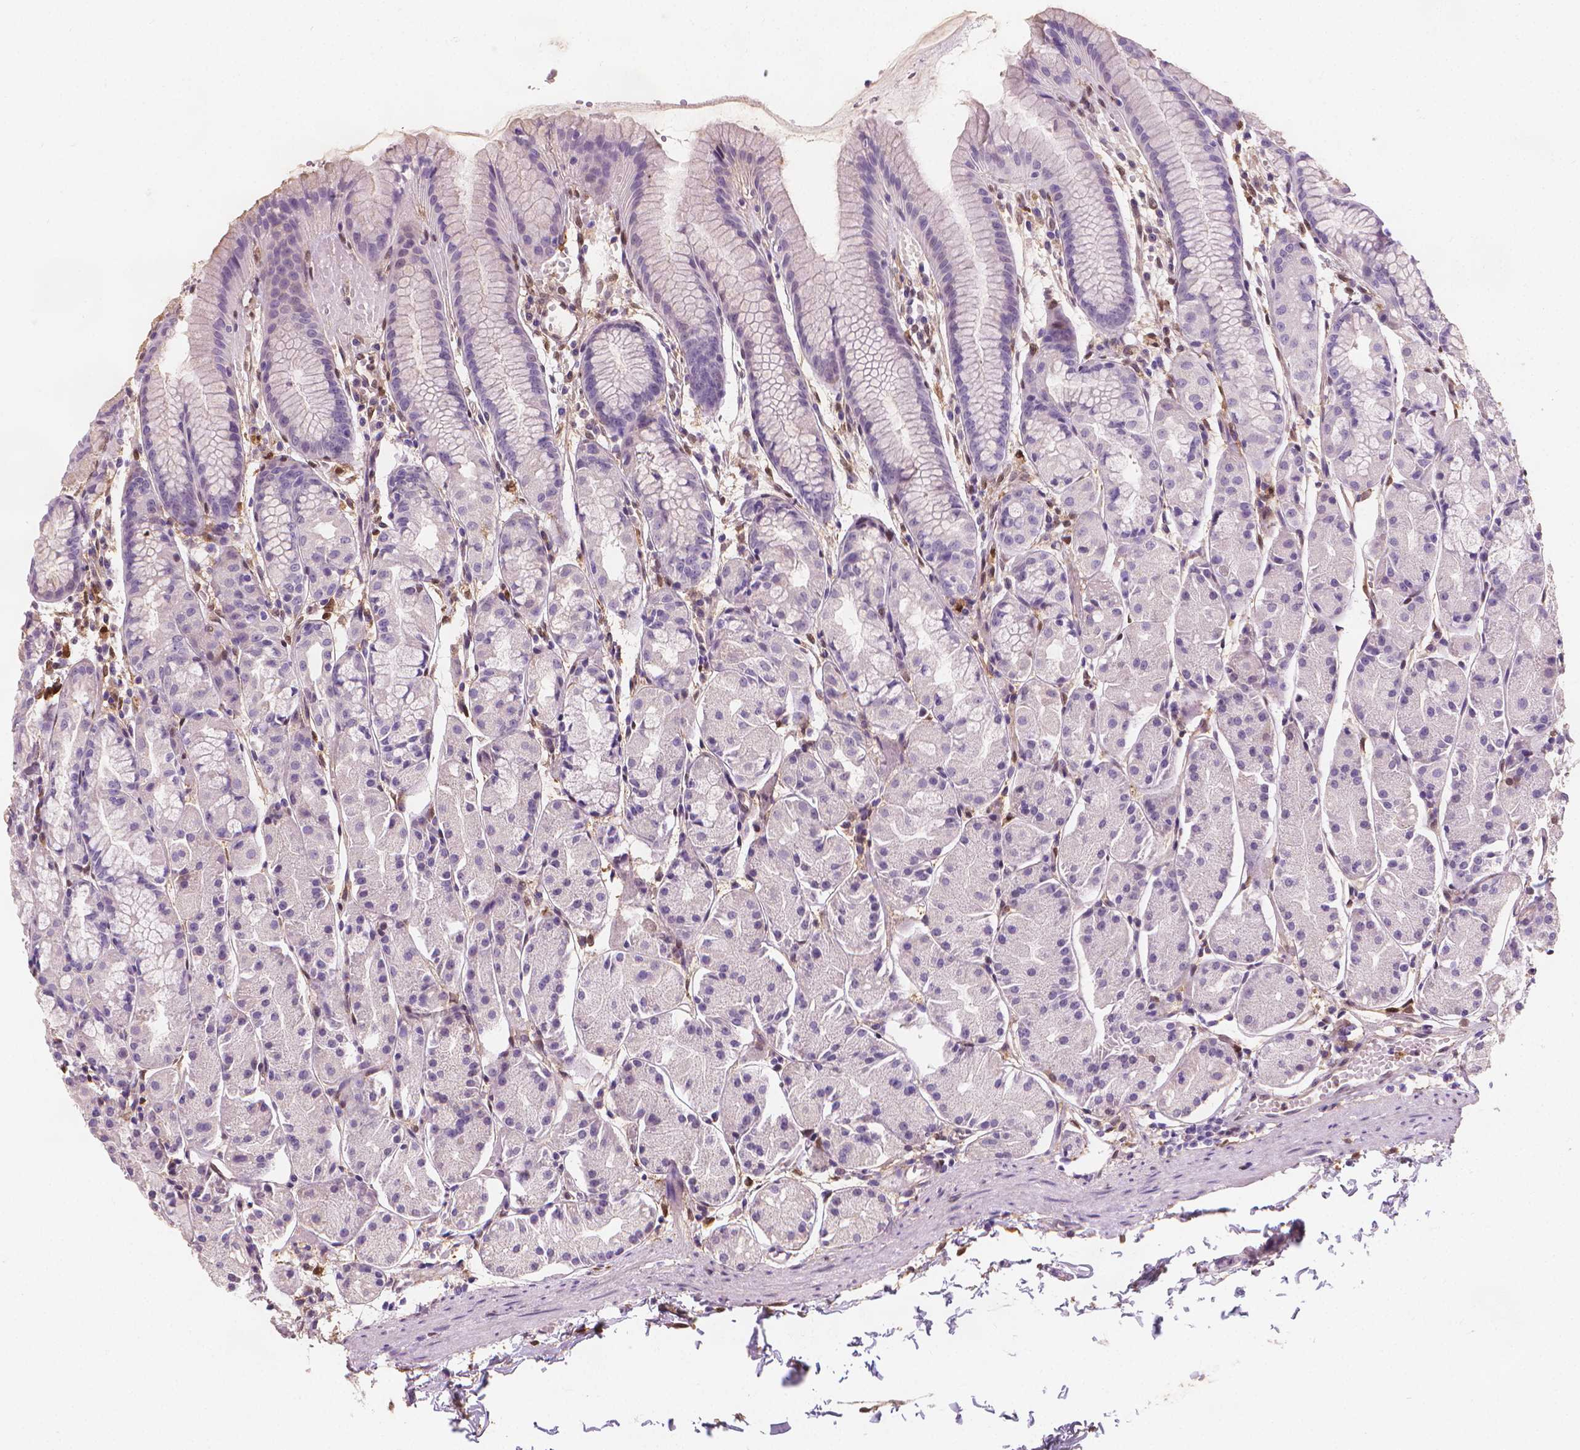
{"staining": {"intensity": "weak", "quantity": "<25%", "location": "cytoplasmic/membranous"}, "tissue": "stomach", "cell_type": "Glandular cells", "image_type": "normal", "snomed": [{"axis": "morphology", "description": "Normal tissue, NOS"}, {"axis": "topography", "description": "Stomach, upper"}], "caption": "Immunohistochemical staining of unremarkable stomach shows no significant positivity in glandular cells.", "gene": "TNFAIP2", "patient": {"sex": "male", "age": 47}}